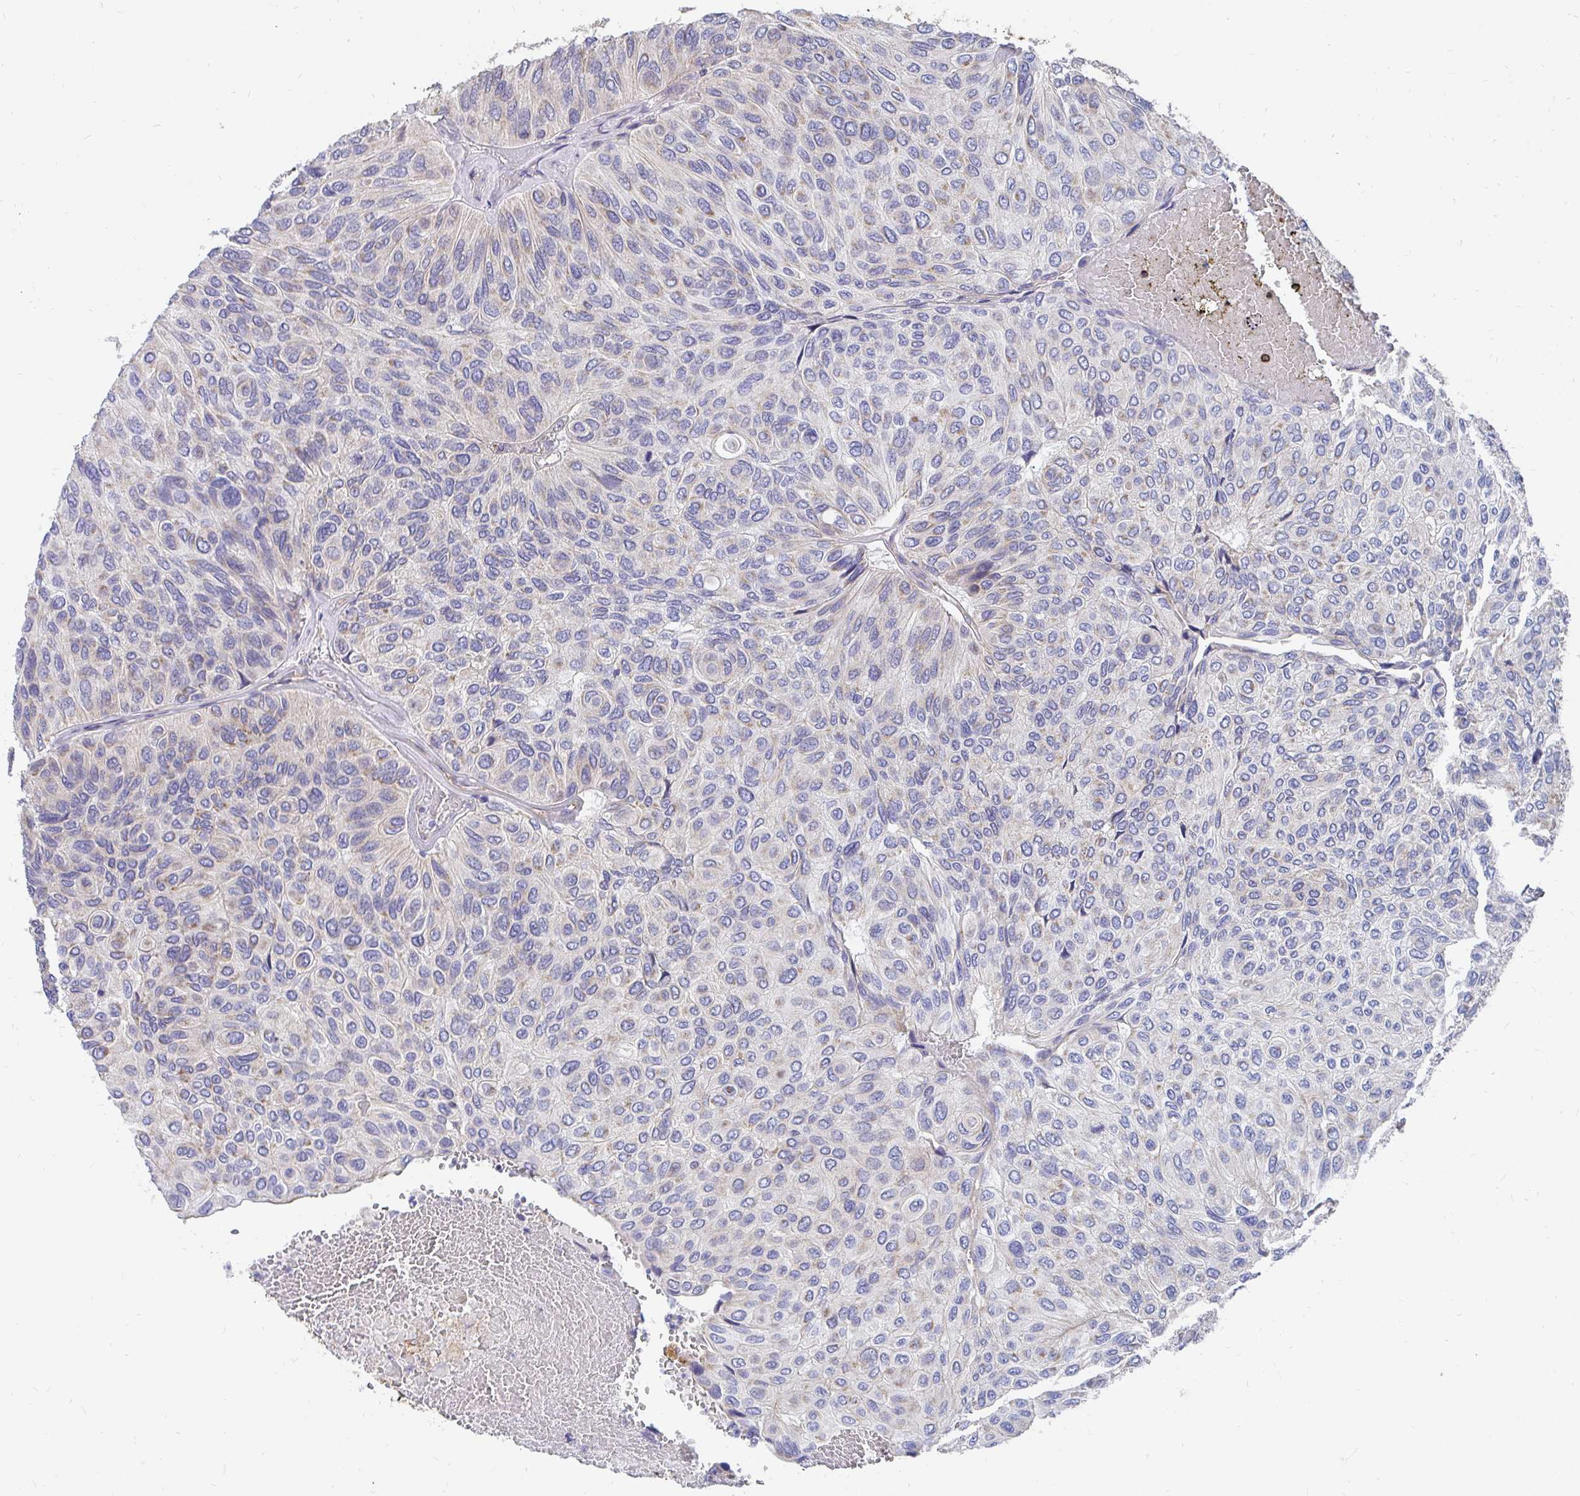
{"staining": {"intensity": "weak", "quantity": "<25%", "location": "cytoplasmic/membranous"}, "tissue": "urothelial cancer", "cell_type": "Tumor cells", "image_type": "cancer", "snomed": [{"axis": "morphology", "description": "Urothelial carcinoma, High grade"}, {"axis": "topography", "description": "Urinary bladder"}], "caption": "IHC of urothelial cancer exhibits no expression in tumor cells.", "gene": "PC", "patient": {"sex": "male", "age": 66}}